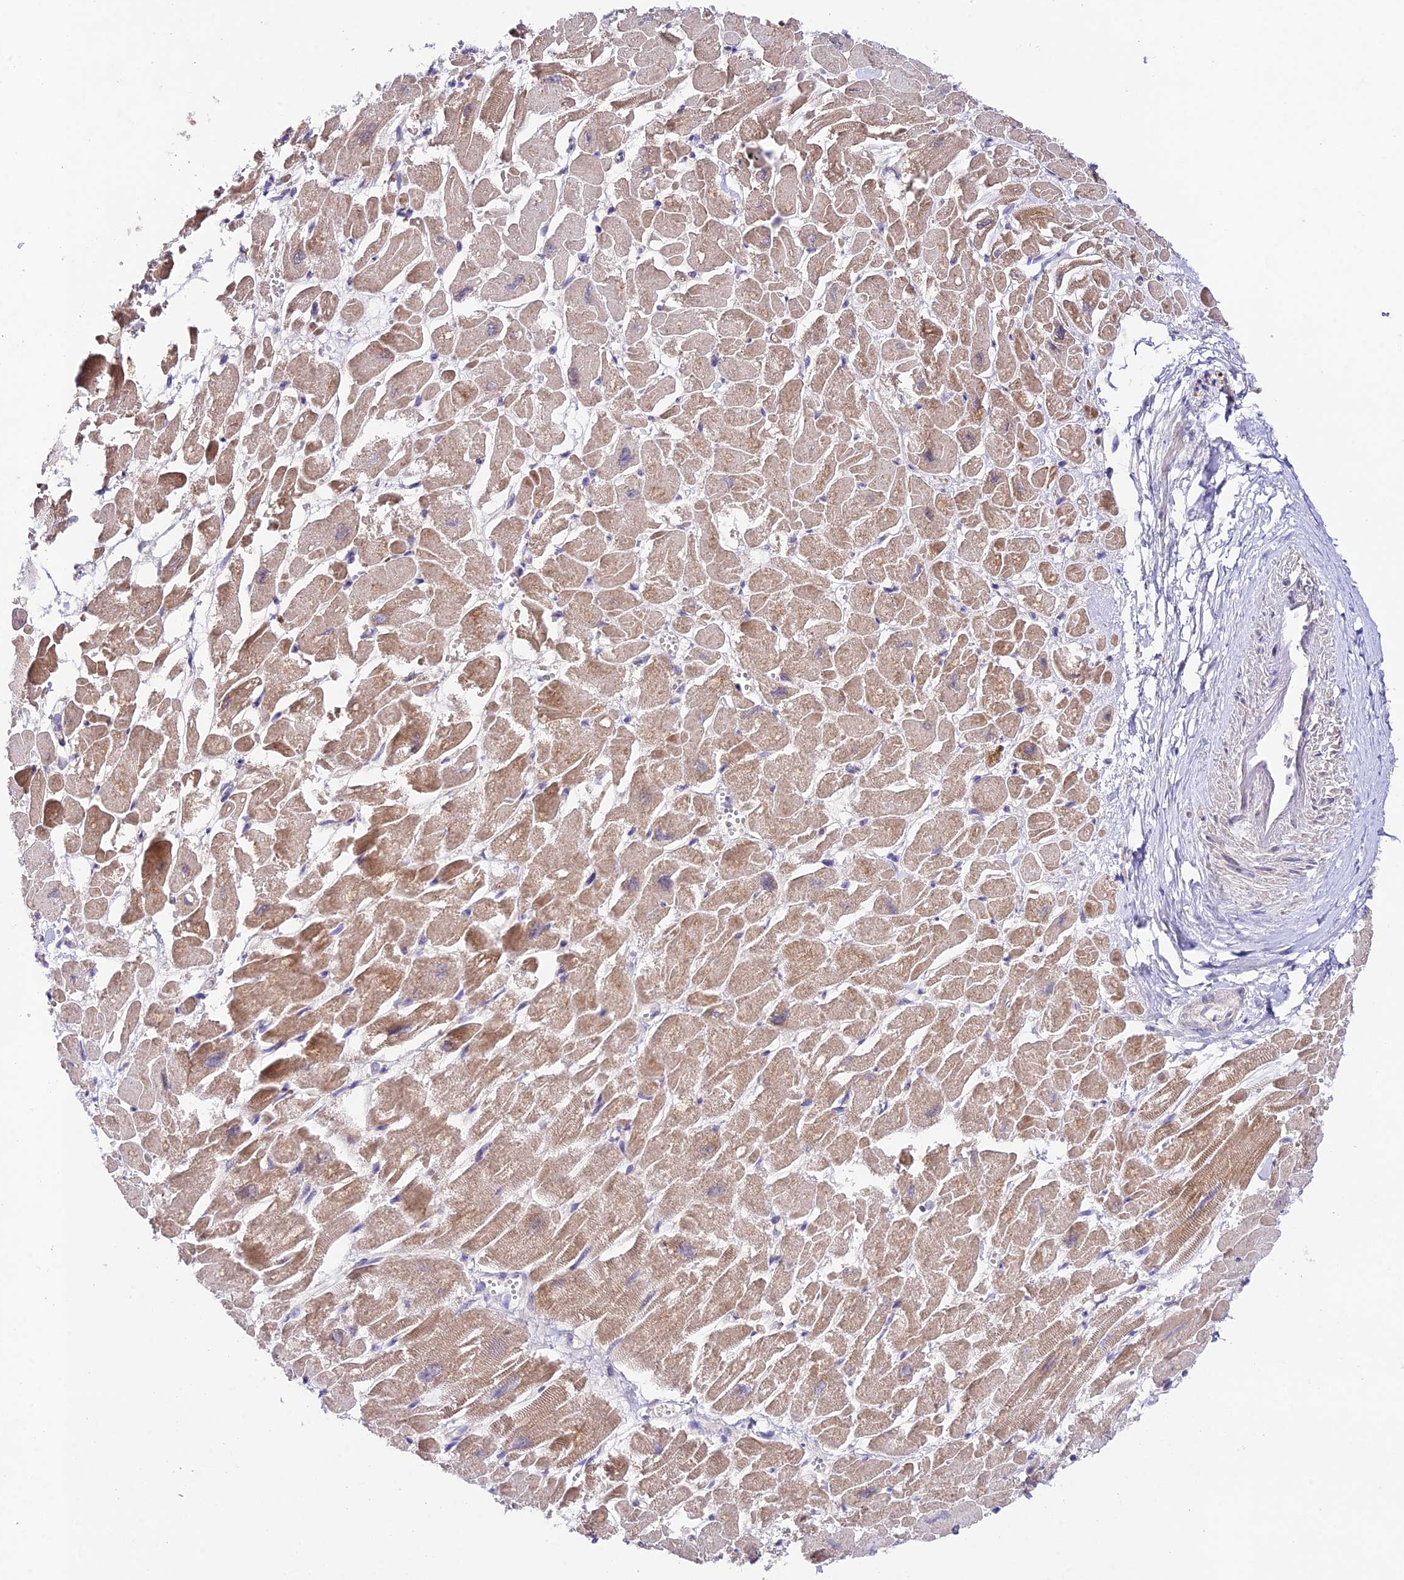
{"staining": {"intensity": "moderate", "quantity": "25%-75%", "location": "cytoplasmic/membranous"}, "tissue": "heart muscle", "cell_type": "Cardiomyocytes", "image_type": "normal", "snomed": [{"axis": "morphology", "description": "Normal tissue, NOS"}, {"axis": "topography", "description": "Heart"}], "caption": "Protein expression analysis of unremarkable human heart muscle reveals moderate cytoplasmic/membranous staining in approximately 25%-75% of cardiomyocytes. The staining was performed using DAB, with brown indicating positive protein expression. Nuclei are stained blue with hematoxylin.", "gene": "TRIM40", "patient": {"sex": "male", "age": 54}}